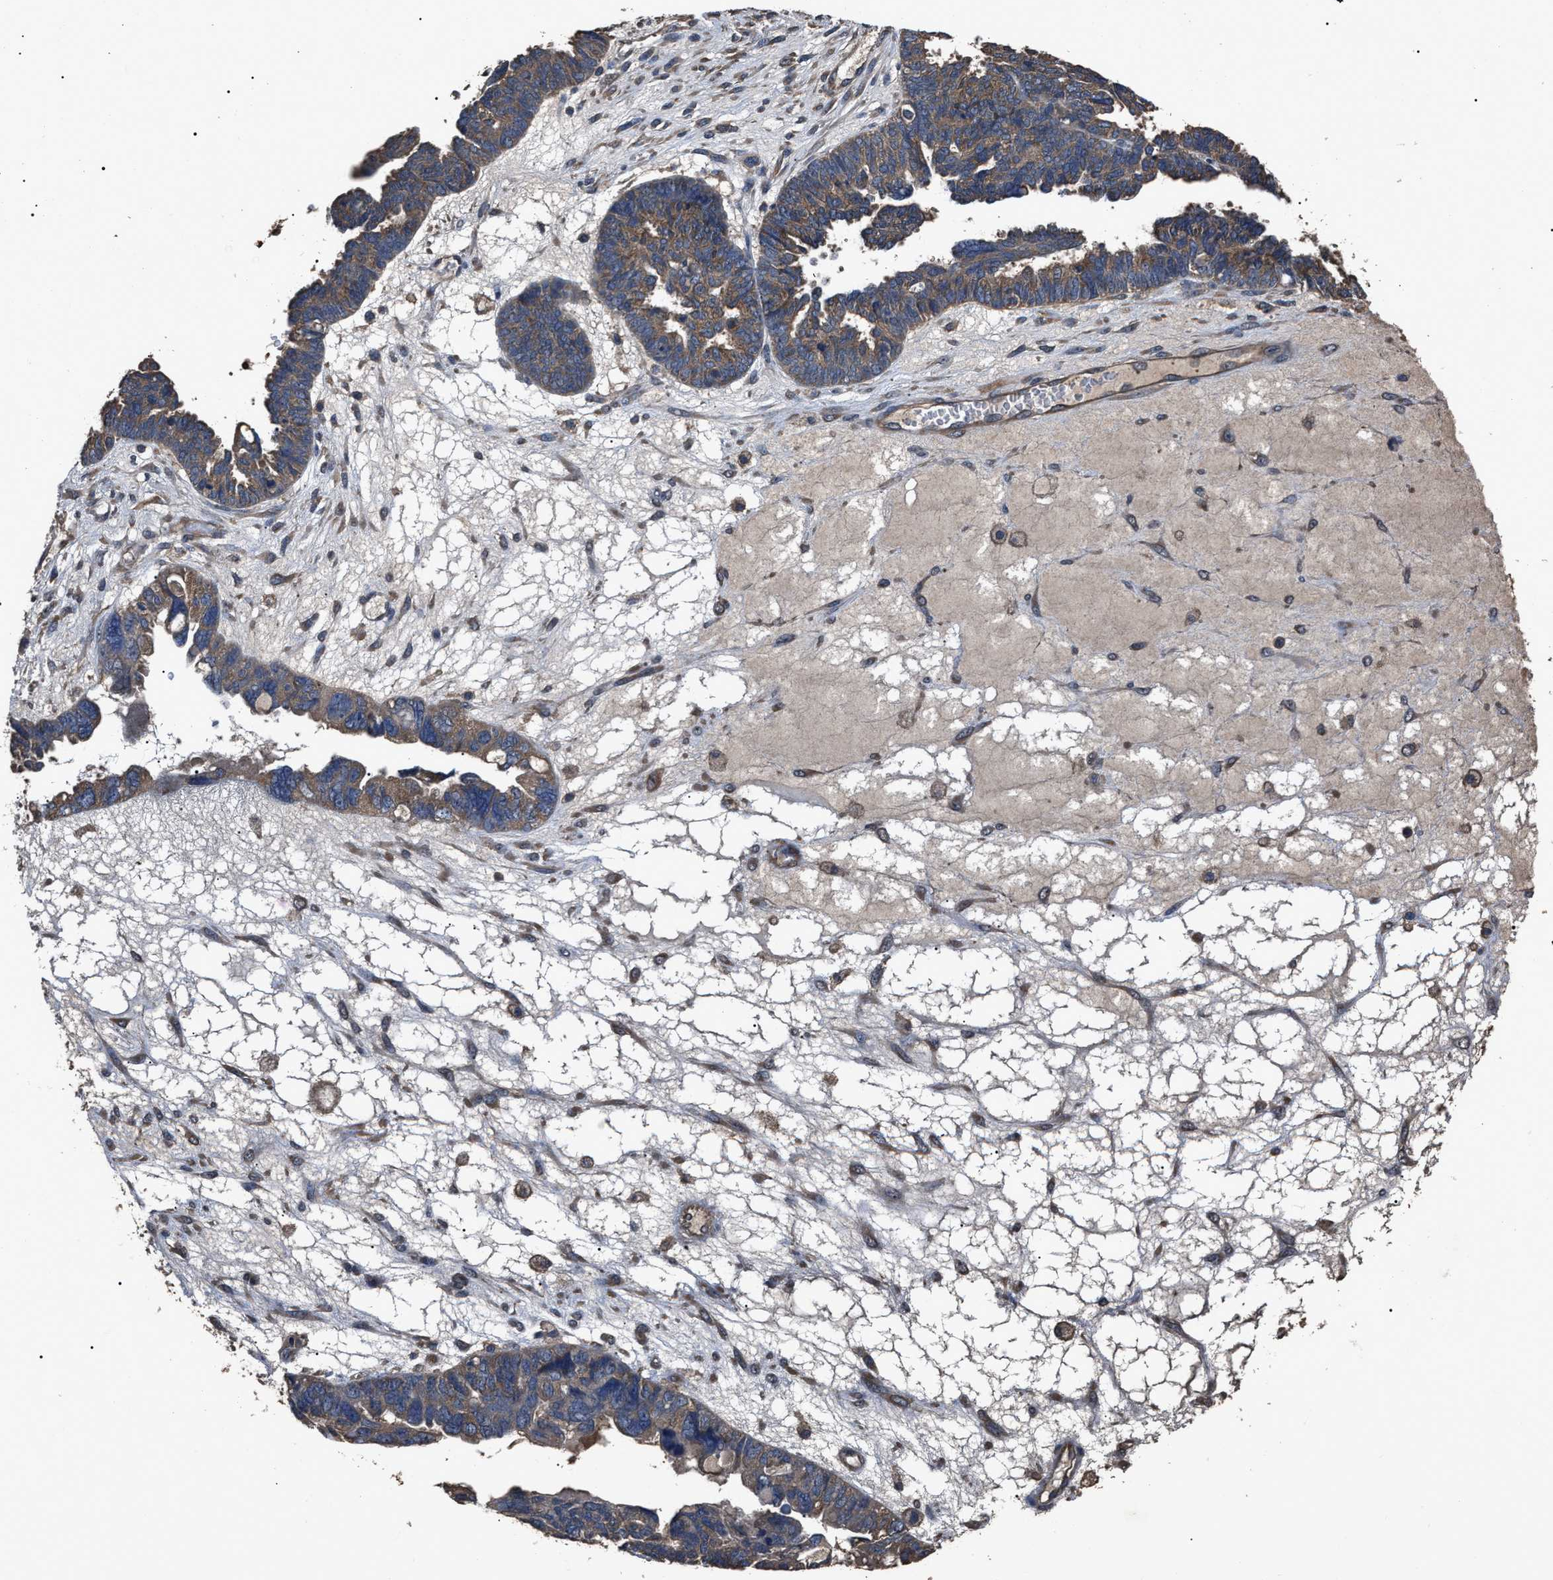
{"staining": {"intensity": "weak", "quantity": ">75%", "location": "cytoplasmic/membranous"}, "tissue": "ovarian cancer", "cell_type": "Tumor cells", "image_type": "cancer", "snomed": [{"axis": "morphology", "description": "Cystadenocarcinoma, serous, NOS"}, {"axis": "topography", "description": "Ovary"}], "caption": "IHC of ovarian cancer demonstrates low levels of weak cytoplasmic/membranous staining in approximately >75% of tumor cells. (IHC, brightfield microscopy, high magnification).", "gene": "RNF216", "patient": {"sex": "female", "age": 79}}